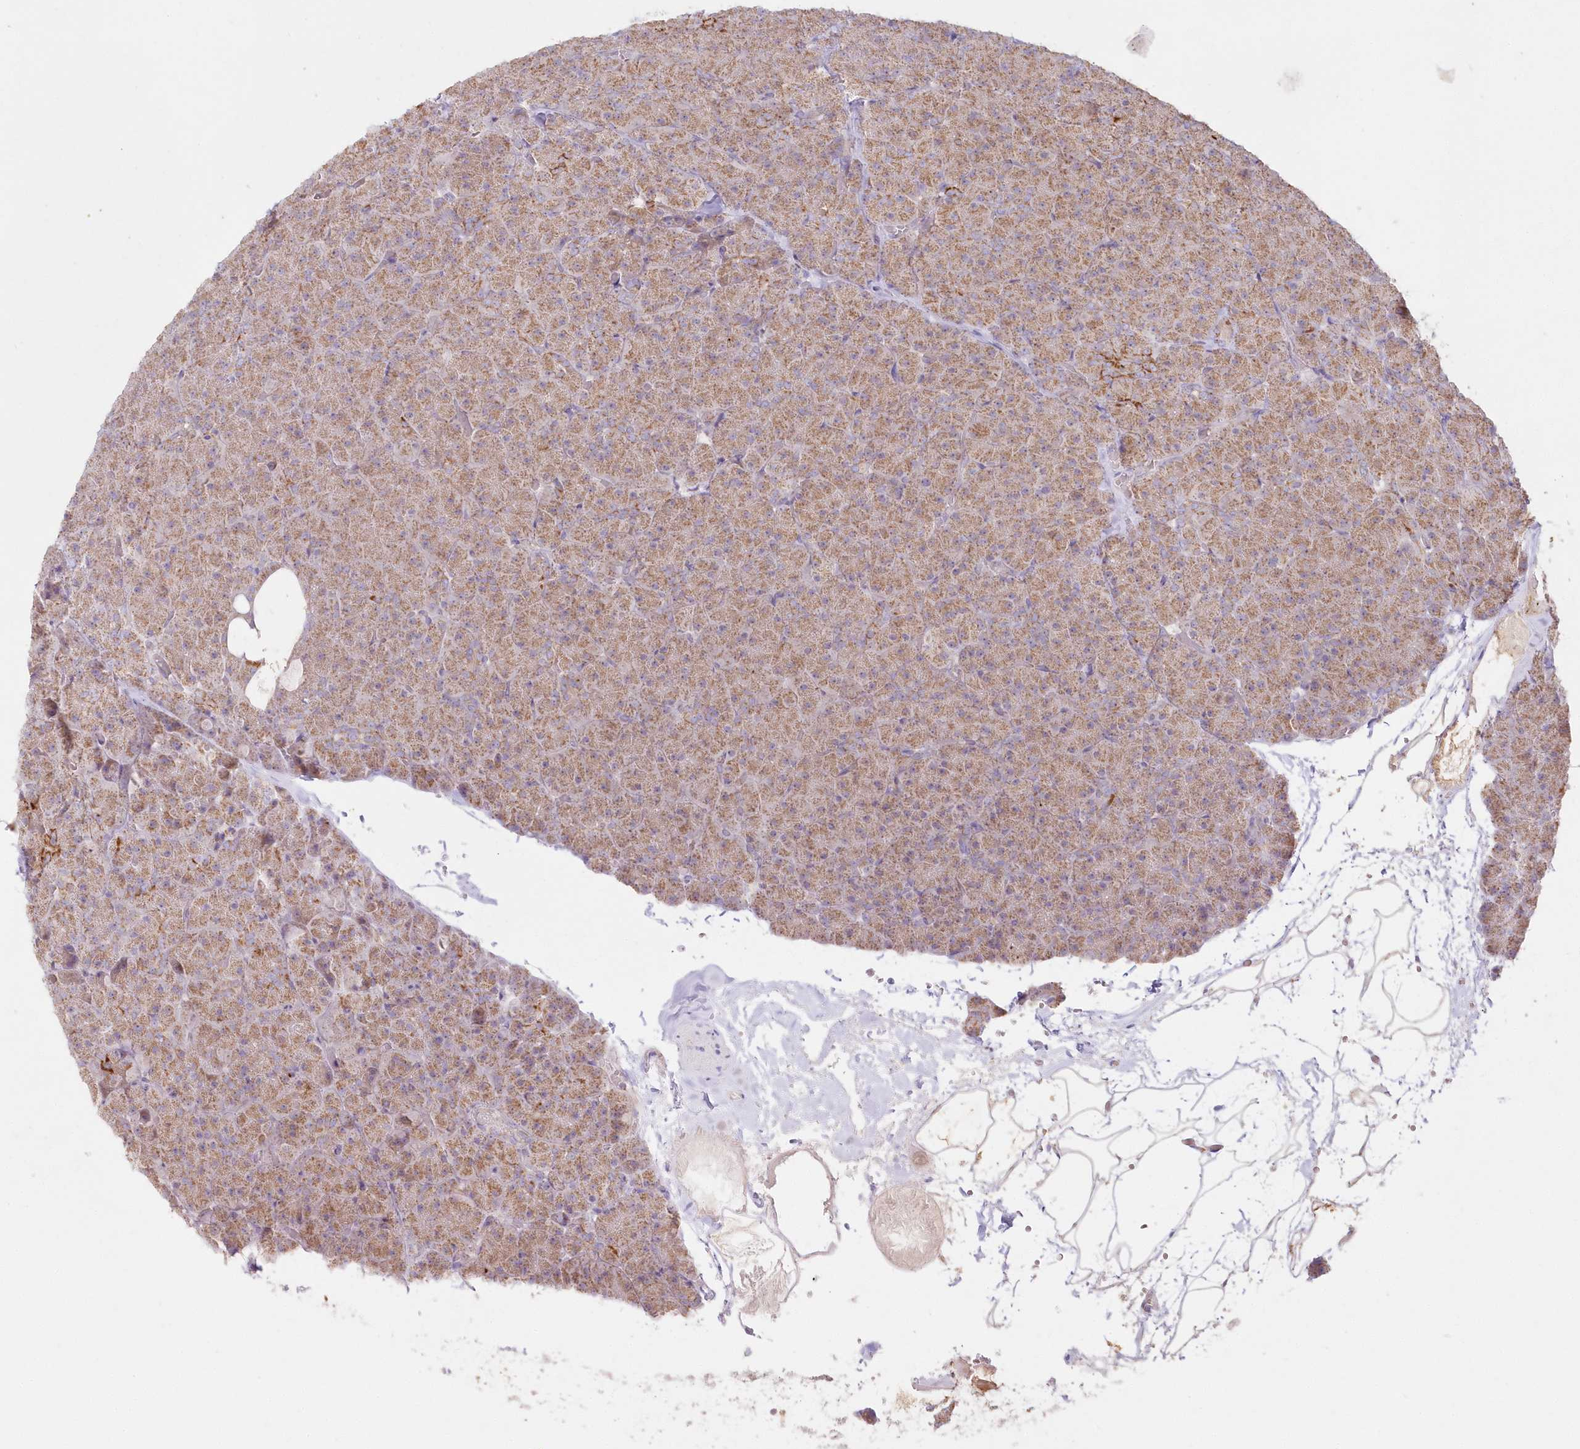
{"staining": {"intensity": "moderate", "quantity": ">75%", "location": "cytoplasmic/membranous"}, "tissue": "pancreas", "cell_type": "Exocrine glandular cells", "image_type": "normal", "snomed": [{"axis": "morphology", "description": "Normal tissue, NOS"}, {"axis": "topography", "description": "Pancreas"}], "caption": "An immunohistochemistry (IHC) photomicrograph of normal tissue is shown. Protein staining in brown shows moderate cytoplasmic/membranous positivity in pancreas within exocrine glandular cells. Using DAB (3,3'-diaminobenzidine) (brown) and hematoxylin (blue) stains, captured at high magnification using brightfield microscopy.", "gene": "DNA2", "patient": {"sex": "male", "age": 36}}